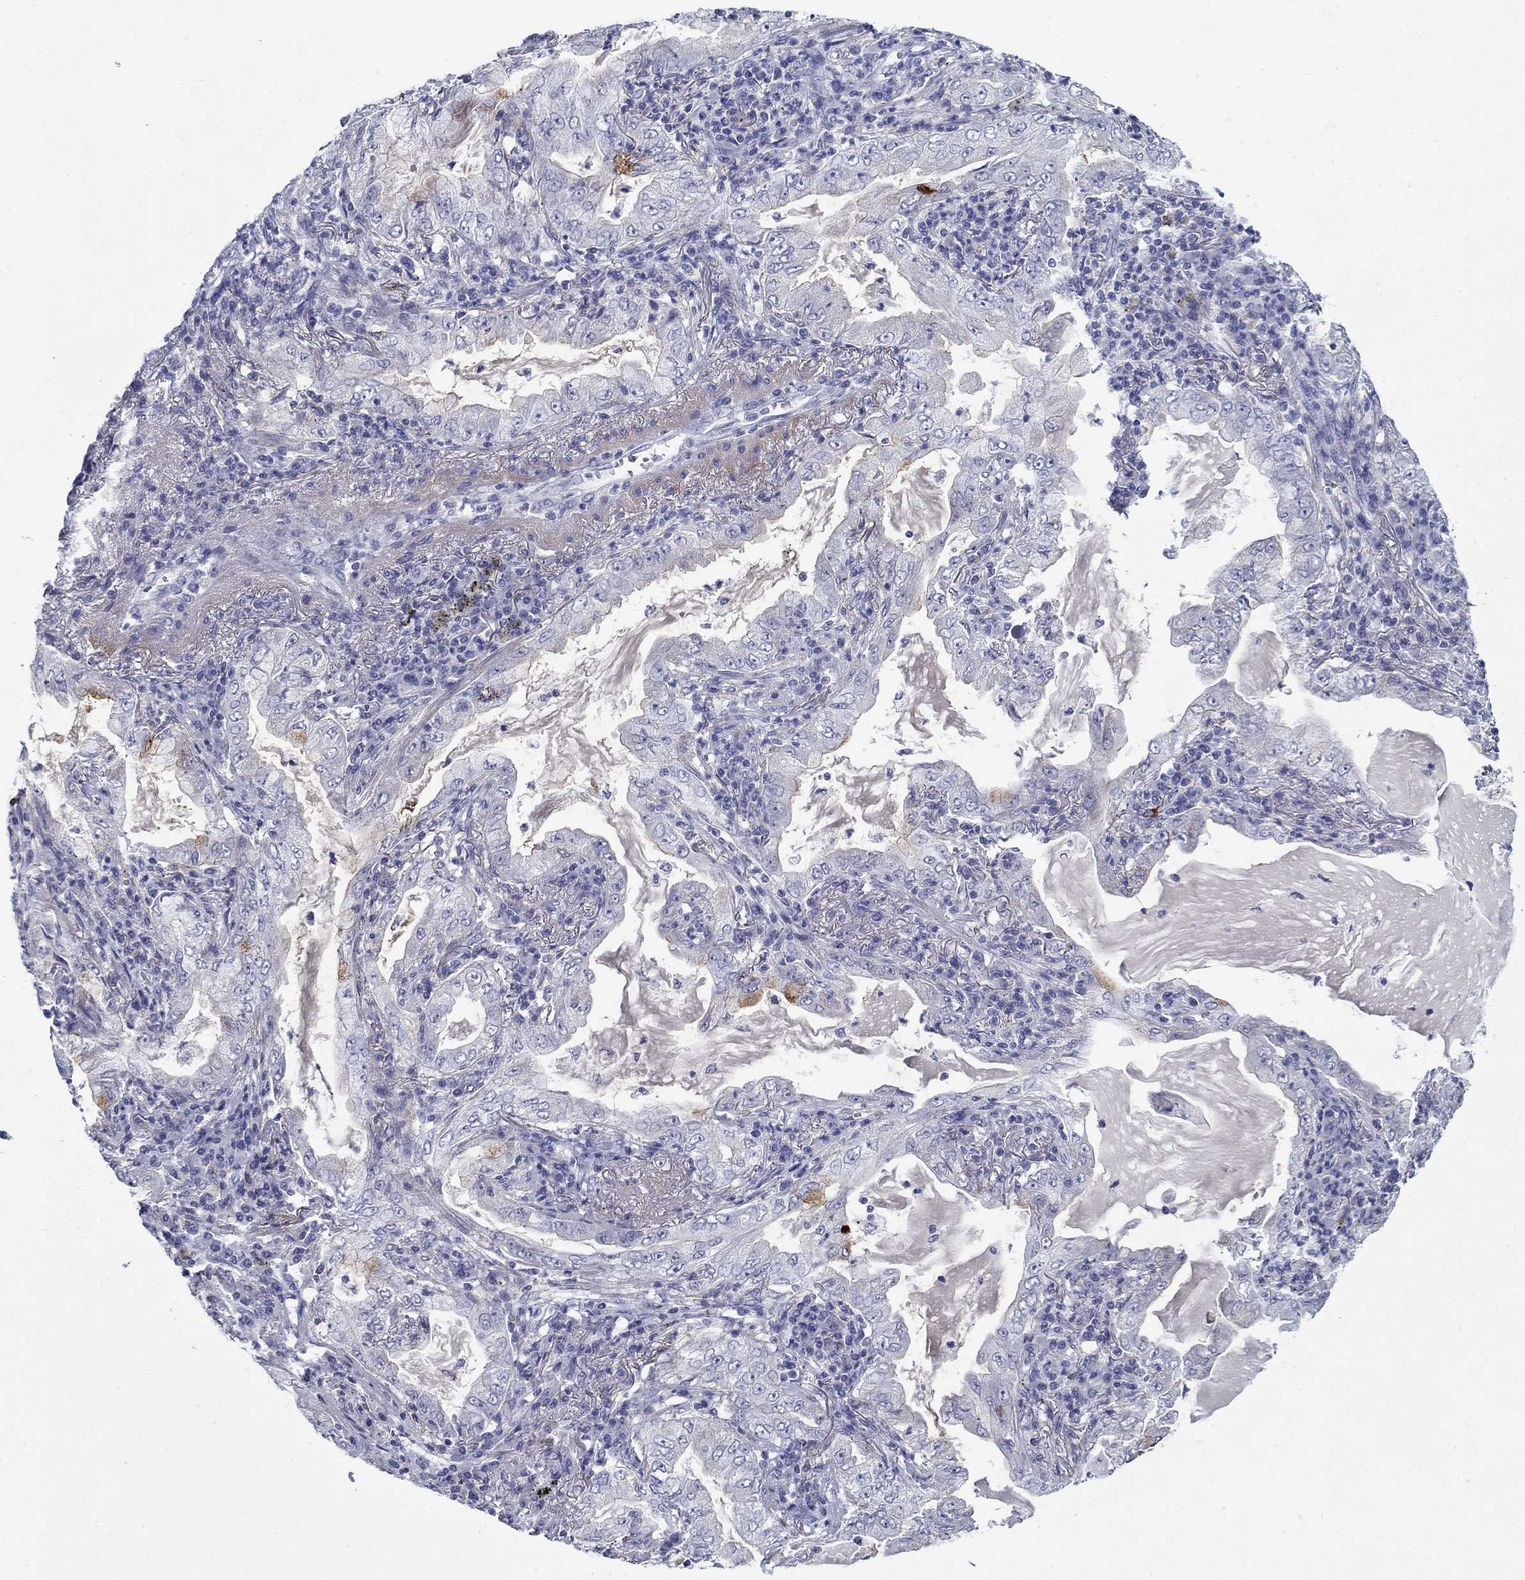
{"staining": {"intensity": "strong", "quantity": "<25%", "location": "cytoplasmic/membranous"}, "tissue": "lung cancer", "cell_type": "Tumor cells", "image_type": "cancer", "snomed": [{"axis": "morphology", "description": "Adenocarcinoma, NOS"}, {"axis": "topography", "description": "Lung"}], "caption": "Strong cytoplasmic/membranous protein expression is seen in approximately <25% of tumor cells in lung adenocarcinoma.", "gene": "C4orf19", "patient": {"sex": "female", "age": 73}}